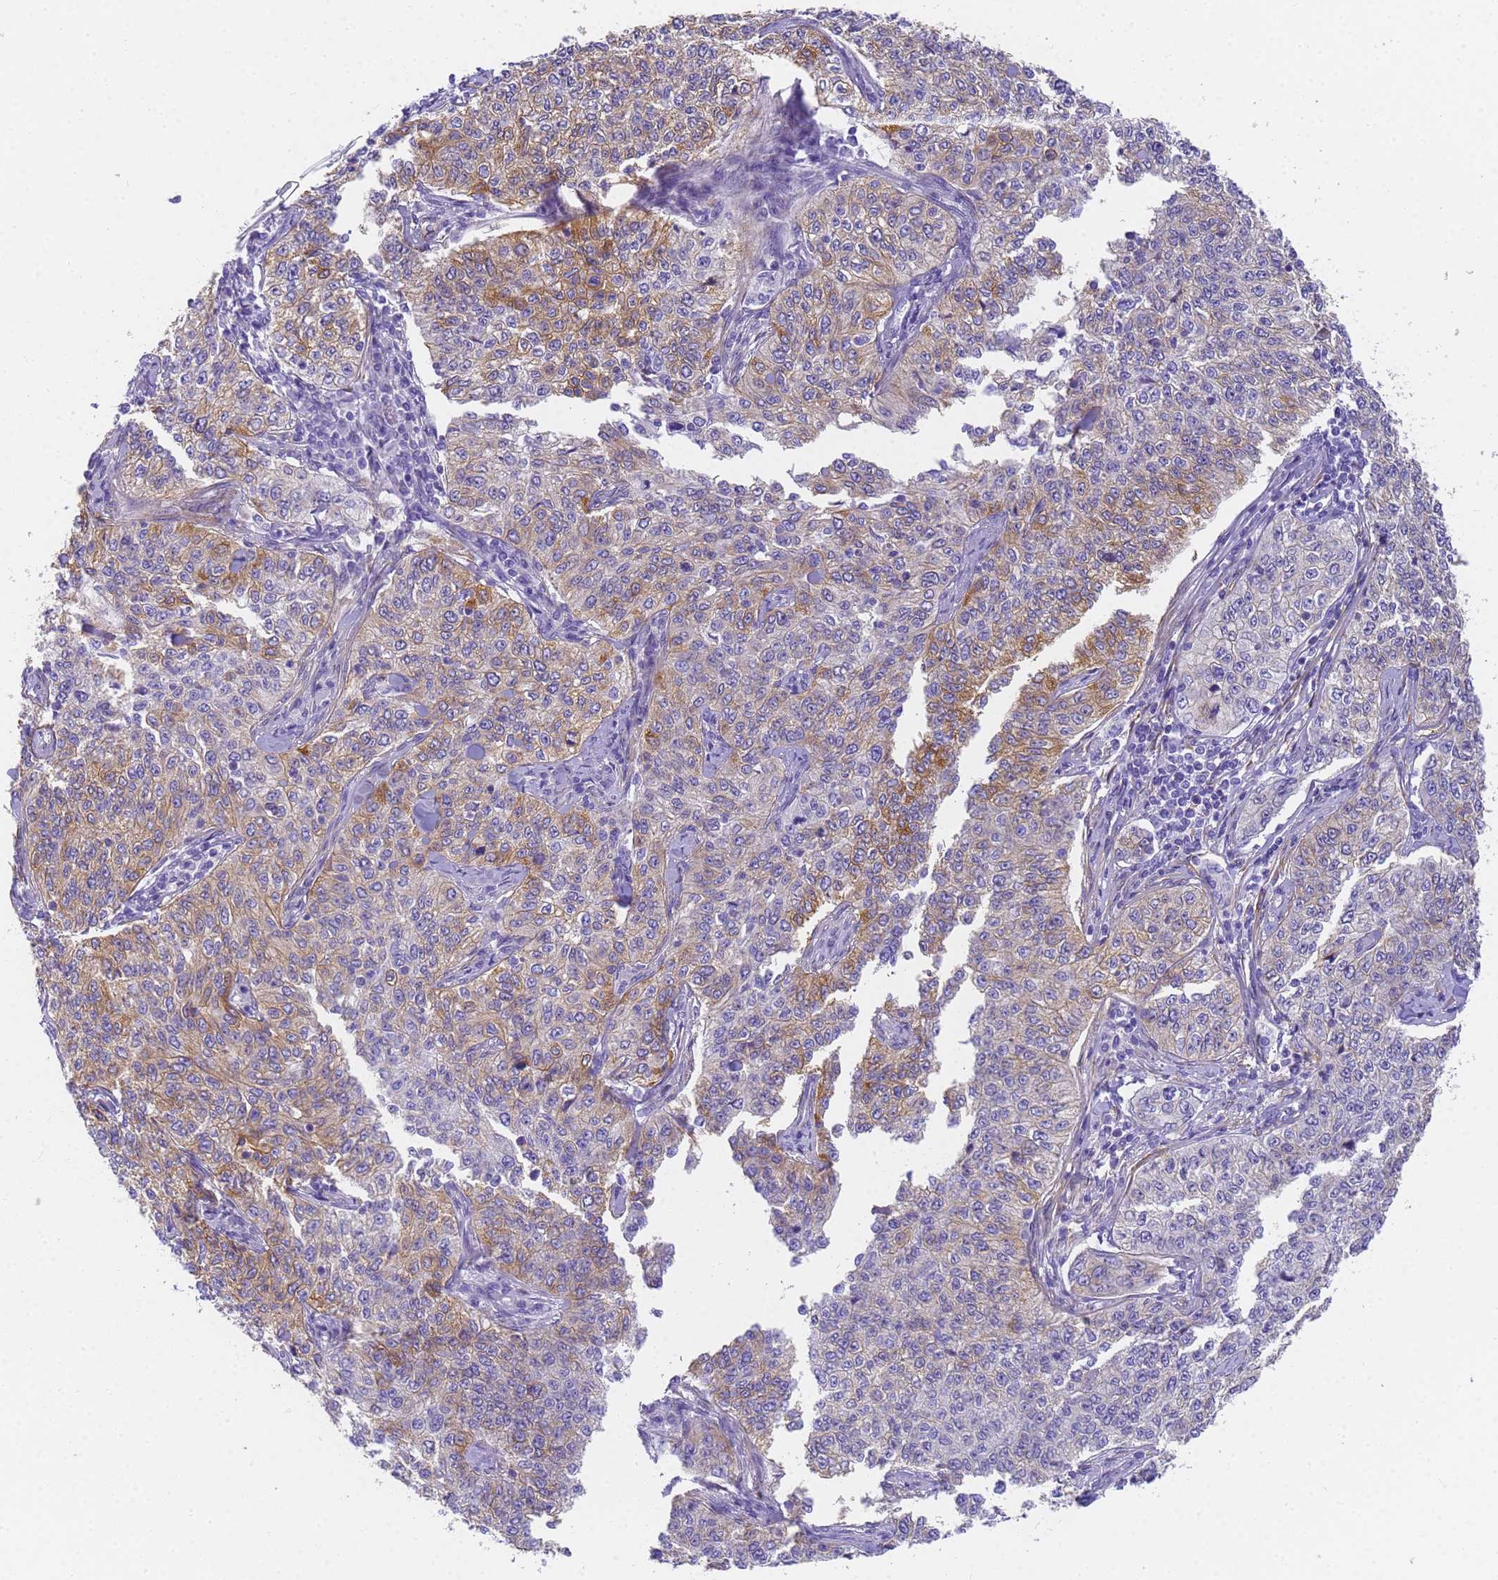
{"staining": {"intensity": "moderate", "quantity": "25%-75%", "location": "cytoplasmic/membranous"}, "tissue": "cervical cancer", "cell_type": "Tumor cells", "image_type": "cancer", "snomed": [{"axis": "morphology", "description": "Squamous cell carcinoma, NOS"}, {"axis": "topography", "description": "Cervix"}], "caption": "Tumor cells show medium levels of moderate cytoplasmic/membranous expression in about 25%-75% of cells in human cervical cancer.", "gene": "MVB12A", "patient": {"sex": "female", "age": 35}}